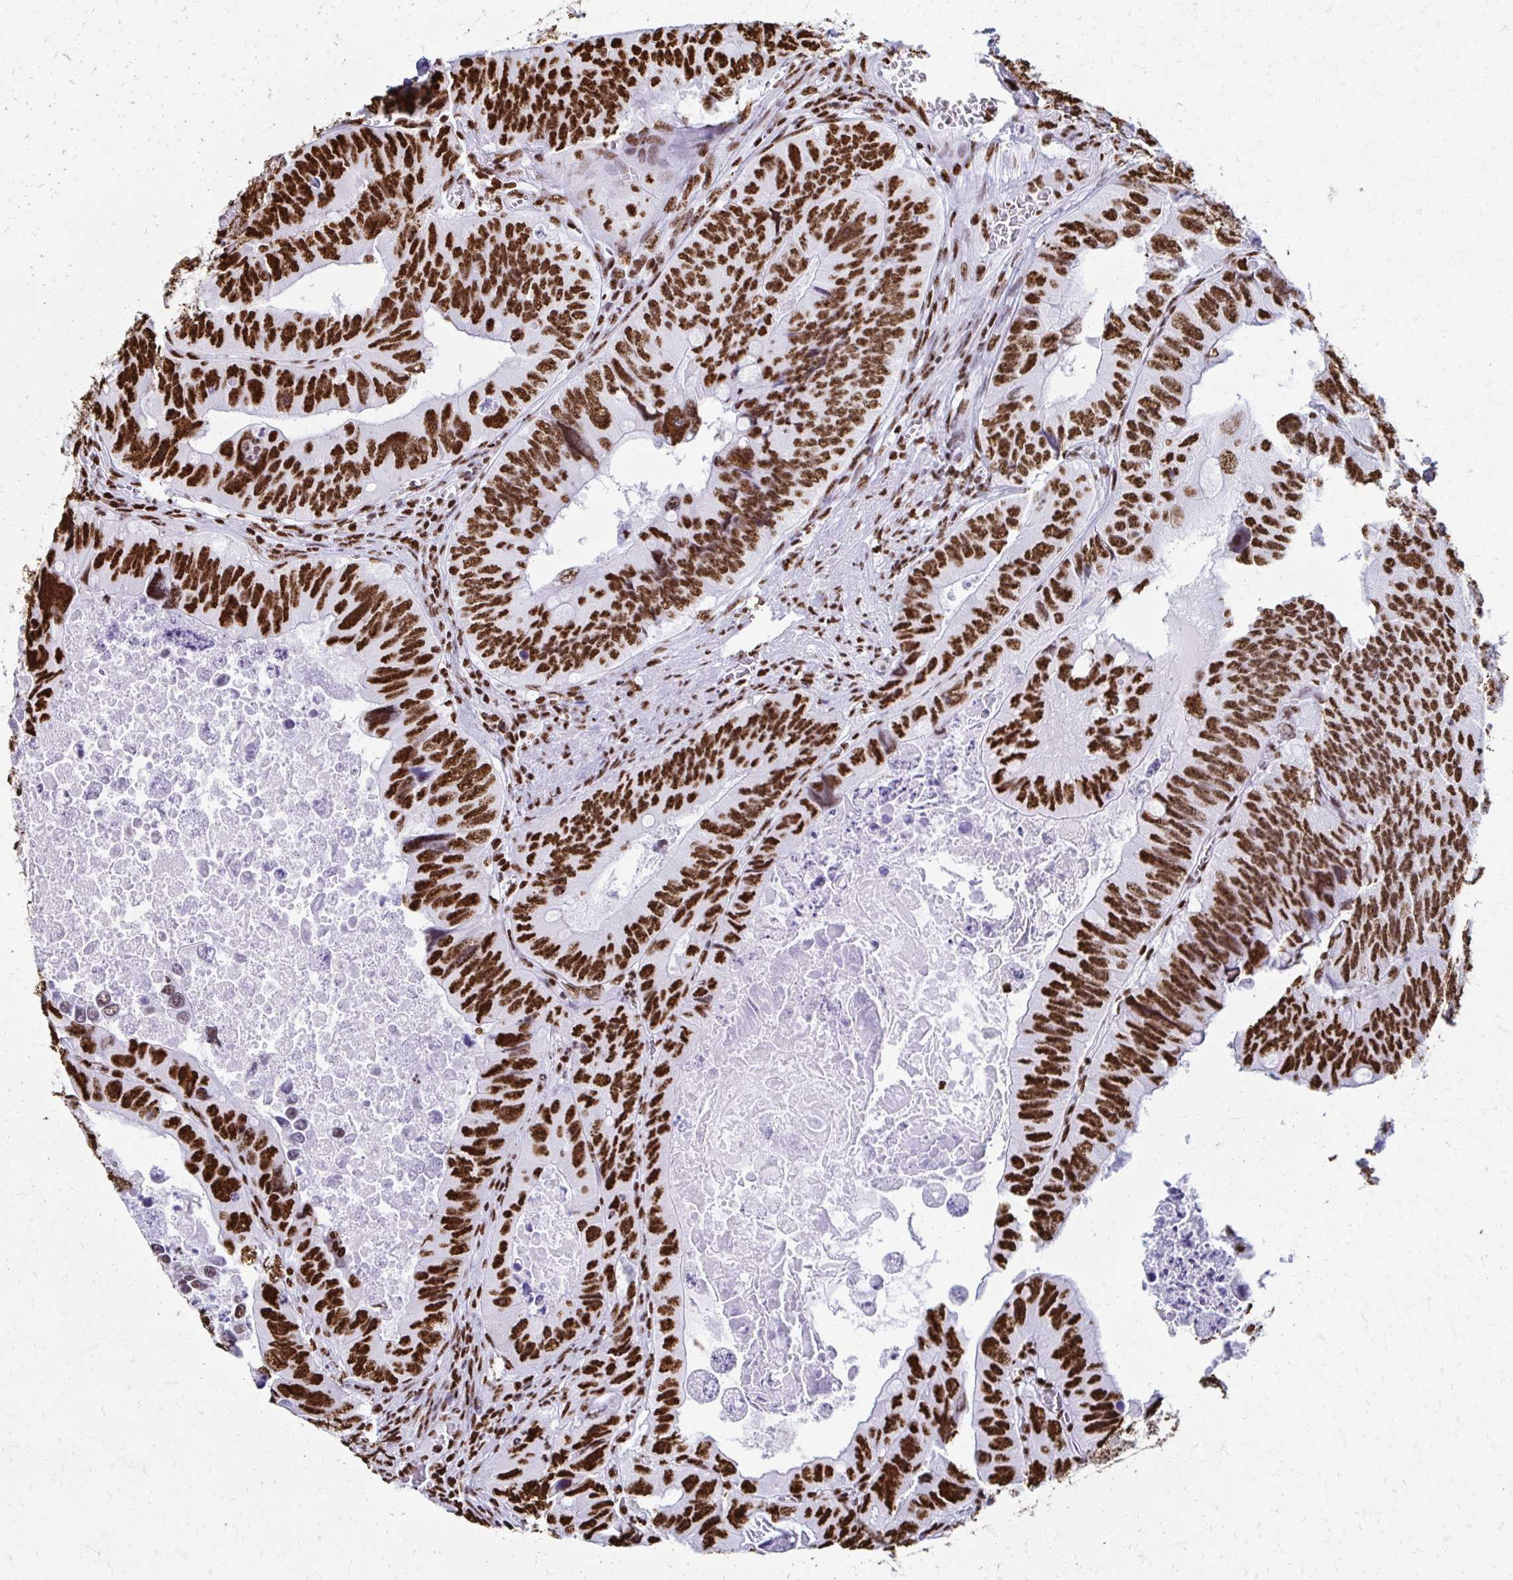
{"staining": {"intensity": "strong", "quantity": ">75%", "location": "nuclear"}, "tissue": "colorectal cancer", "cell_type": "Tumor cells", "image_type": "cancer", "snomed": [{"axis": "morphology", "description": "Adenocarcinoma, NOS"}, {"axis": "topography", "description": "Colon"}], "caption": "A photomicrograph of colorectal cancer (adenocarcinoma) stained for a protein reveals strong nuclear brown staining in tumor cells.", "gene": "NONO", "patient": {"sex": "female", "age": 84}}